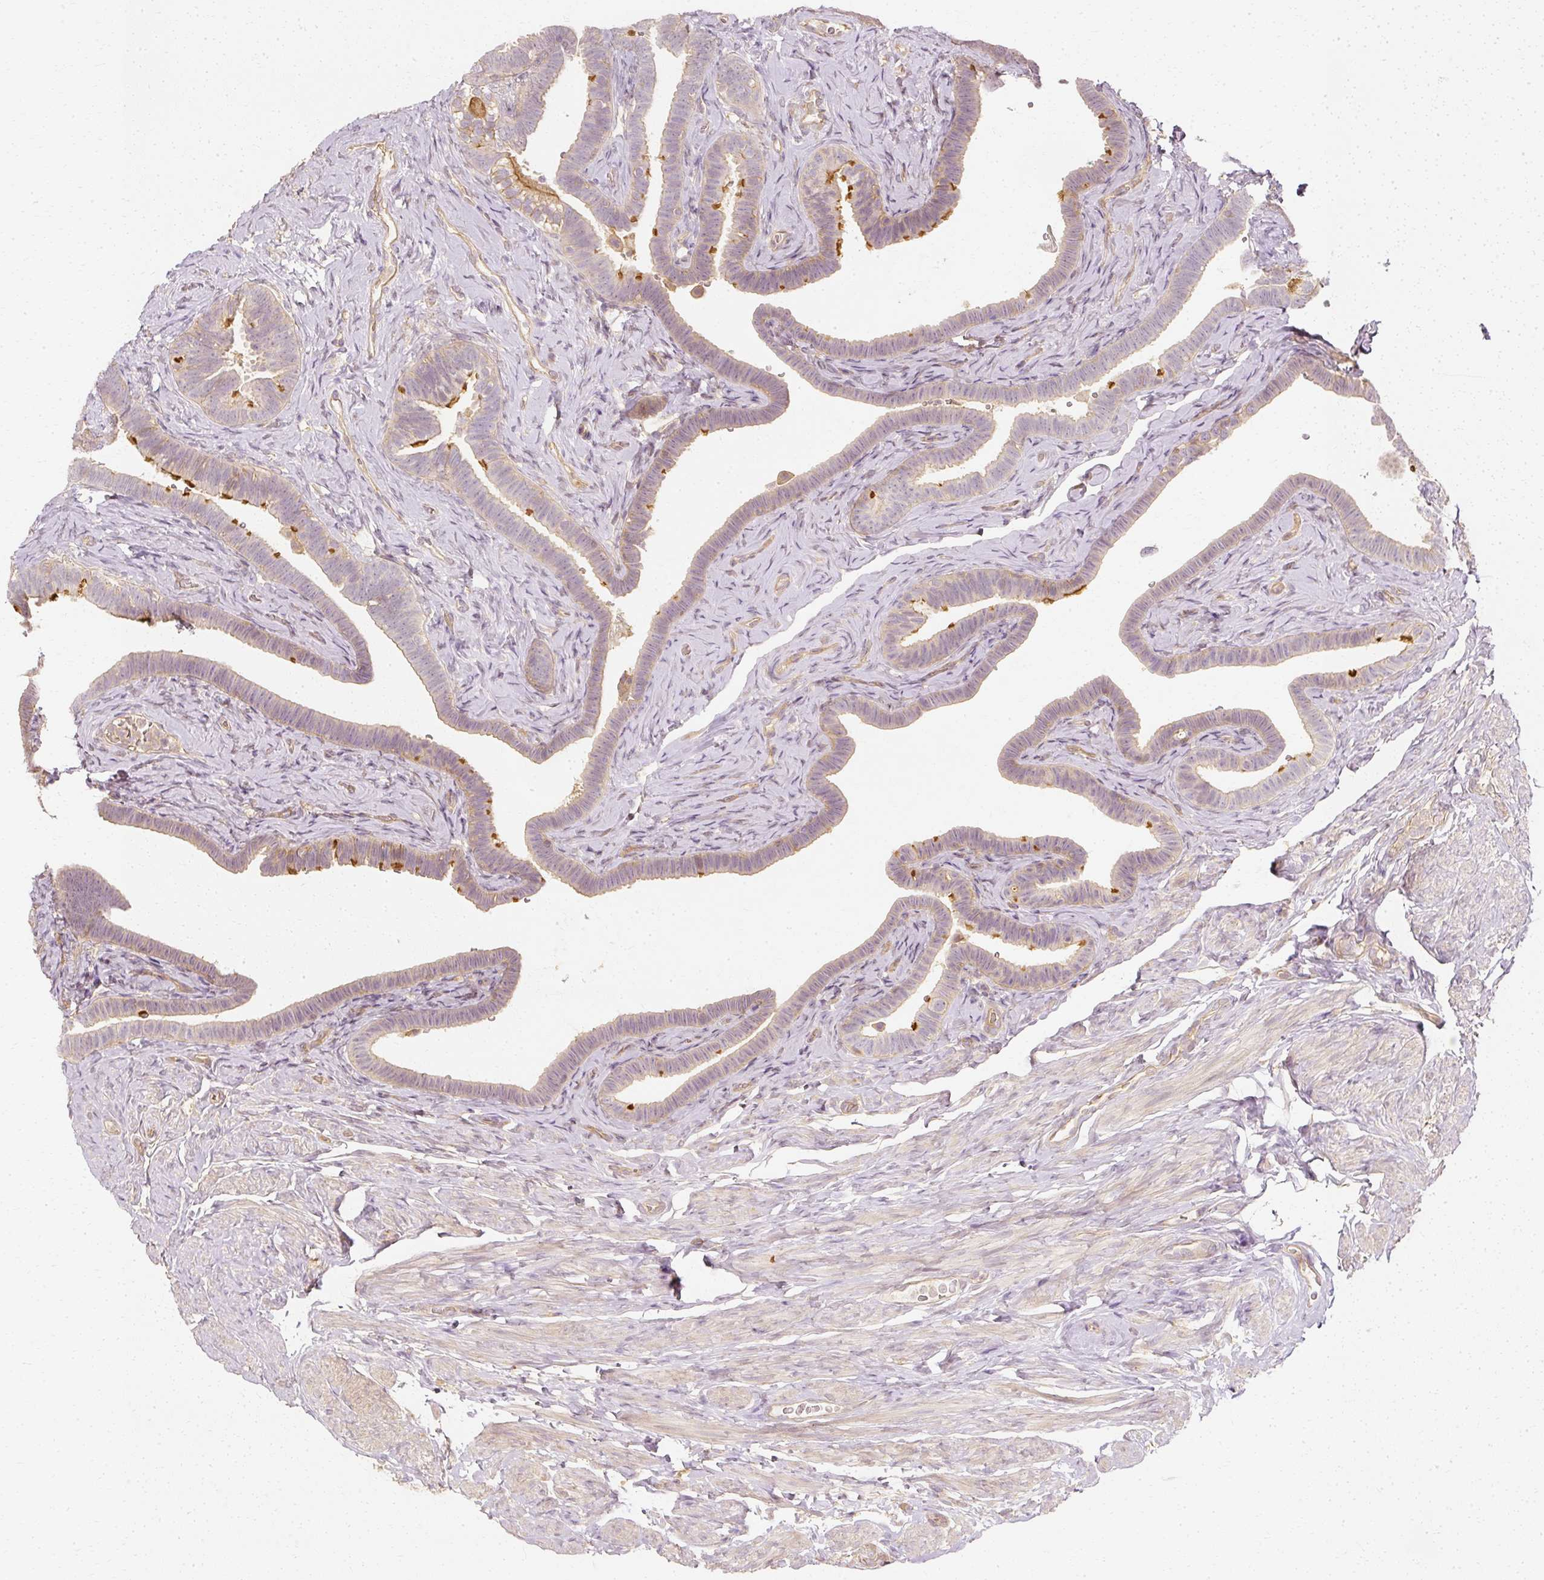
{"staining": {"intensity": "moderate", "quantity": "25%-75%", "location": "cytoplasmic/membranous"}, "tissue": "fallopian tube", "cell_type": "Glandular cells", "image_type": "normal", "snomed": [{"axis": "morphology", "description": "Normal tissue, NOS"}, {"axis": "topography", "description": "Fallopian tube"}], "caption": "This image displays immunohistochemistry (IHC) staining of normal human fallopian tube, with medium moderate cytoplasmic/membranous expression in about 25%-75% of glandular cells.", "gene": "GNAQ", "patient": {"sex": "female", "age": 69}}